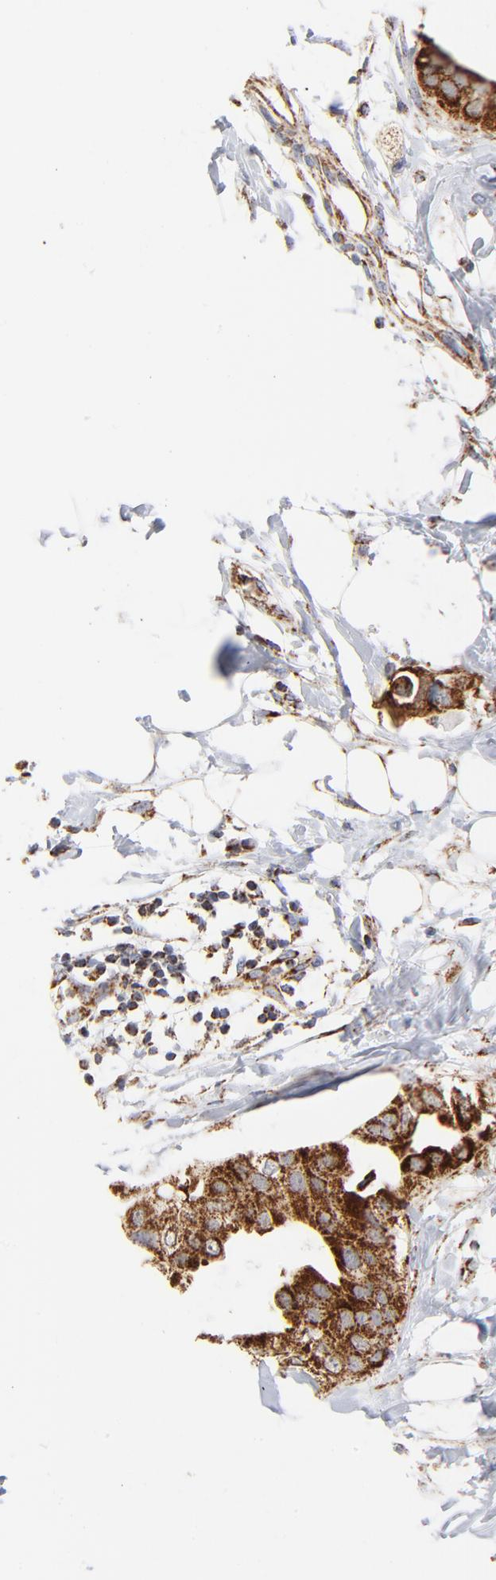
{"staining": {"intensity": "strong", "quantity": ">75%", "location": "cytoplasmic/membranous"}, "tissue": "breast cancer", "cell_type": "Tumor cells", "image_type": "cancer", "snomed": [{"axis": "morphology", "description": "Duct carcinoma"}, {"axis": "topography", "description": "Breast"}], "caption": "A high amount of strong cytoplasmic/membranous expression is seen in approximately >75% of tumor cells in breast cancer tissue. (IHC, brightfield microscopy, high magnification).", "gene": "DIABLO", "patient": {"sex": "female", "age": 40}}